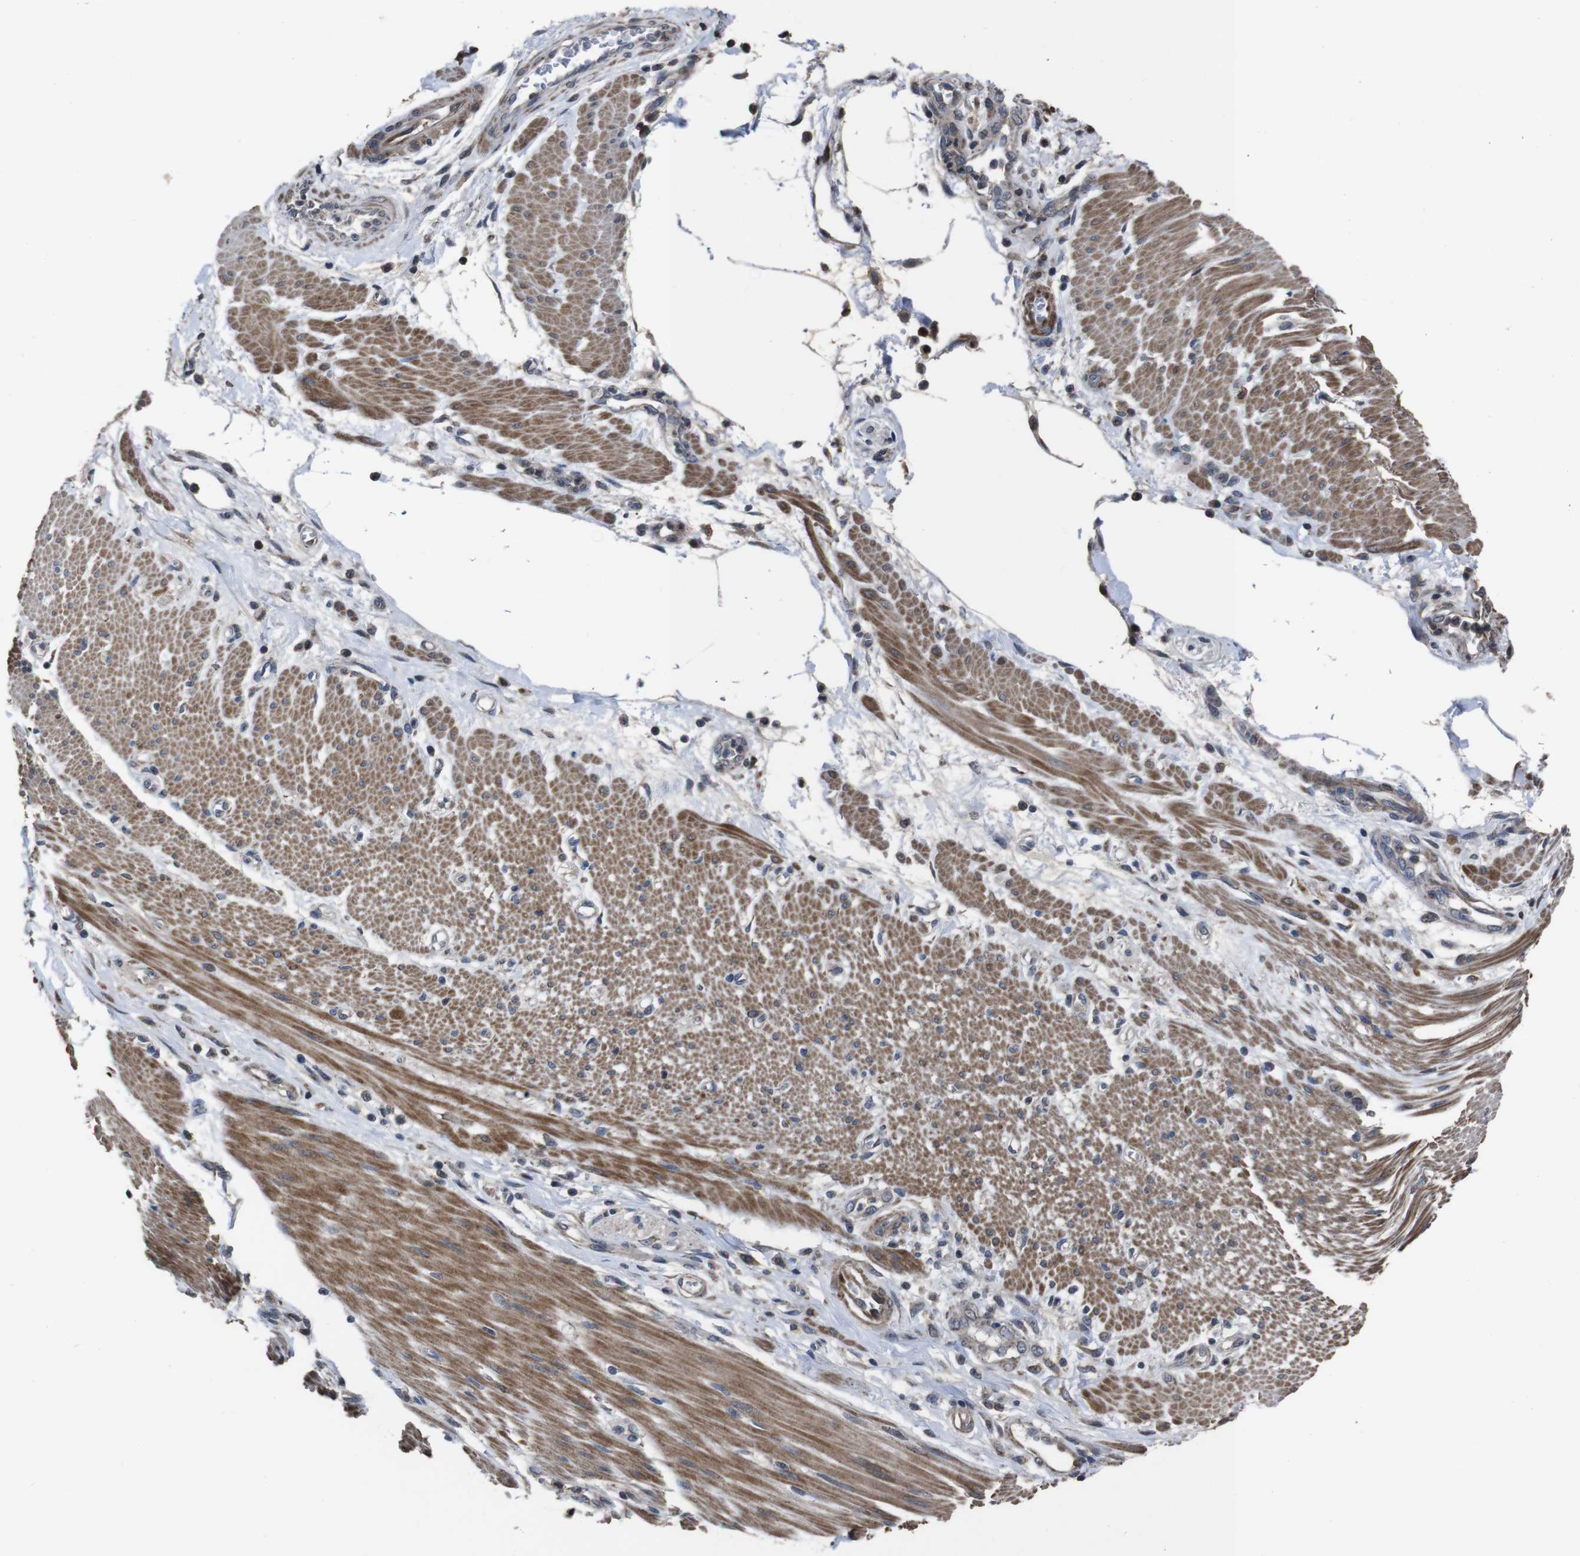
{"staining": {"intensity": "weak", "quantity": "25%-75%", "location": "cytoplasmic/membranous"}, "tissue": "pancreatic cancer", "cell_type": "Tumor cells", "image_type": "cancer", "snomed": [{"axis": "morphology", "description": "Adenocarcinoma, NOS"}, {"axis": "topography", "description": "Pancreas"}], "caption": "Brown immunohistochemical staining in pancreatic cancer (adenocarcinoma) demonstrates weak cytoplasmic/membranous positivity in approximately 25%-75% of tumor cells.", "gene": "SNN", "patient": {"sex": "female", "age": 75}}